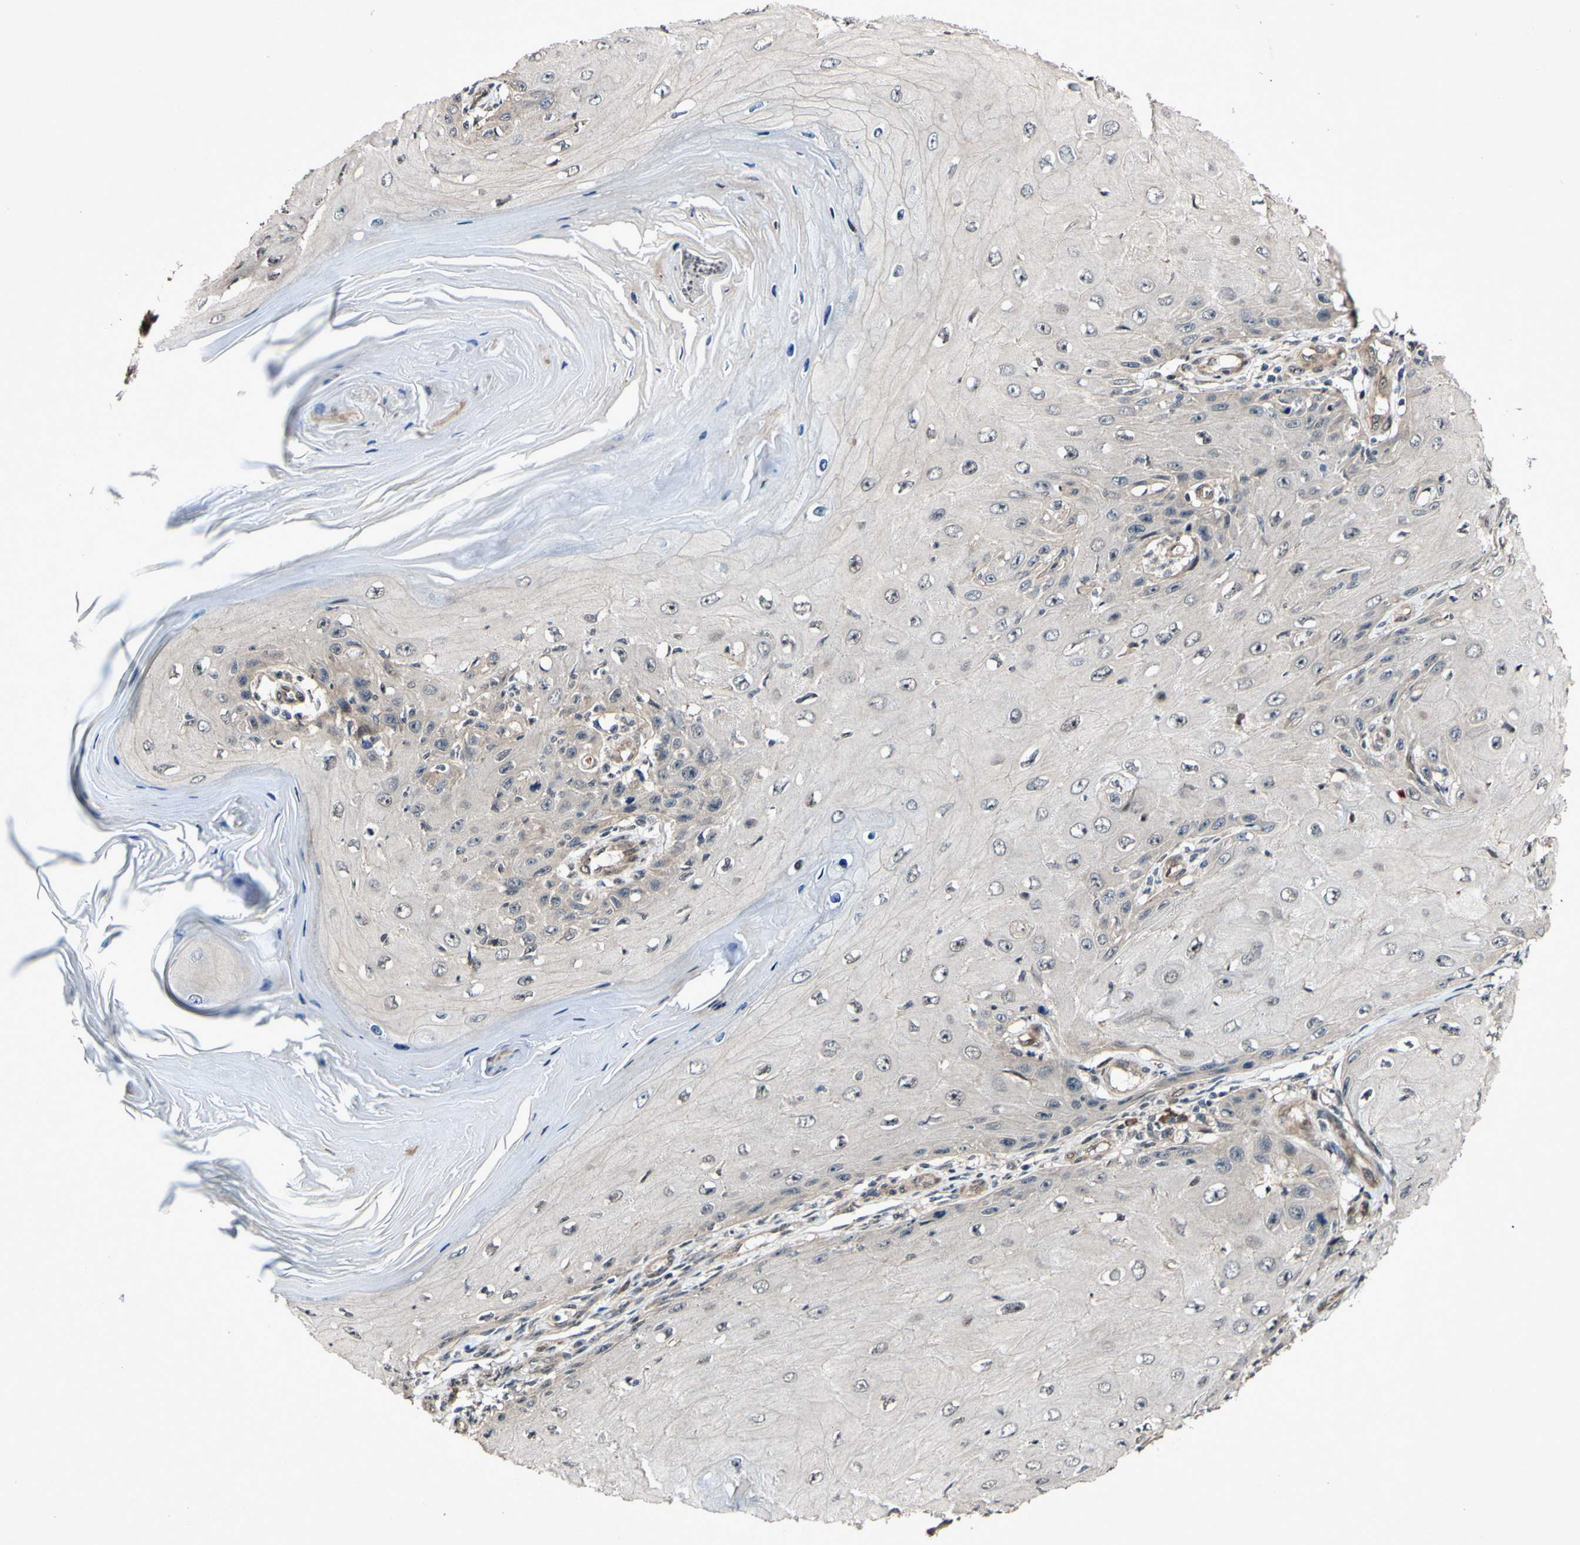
{"staining": {"intensity": "negative", "quantity": "none", "location": "none"}, "tissue": "skin cancer", "cell_type": "Tumor cells", "image_type": "cancer", "snomed": [{"axis": "morphology", "description": "Squamous cell carcinoma, NOS"}, {"axis": "topography", "description": "Skin"}], "caption": "Skin cancer (squamous cell carcinoma) was stained to show a protein in brown. There is no significant staining in tumor cells. (DAB immunohistochemistry, high magnification).", "gene": "CSNK1E", "patient": {"sex": "female", "age": 73}}